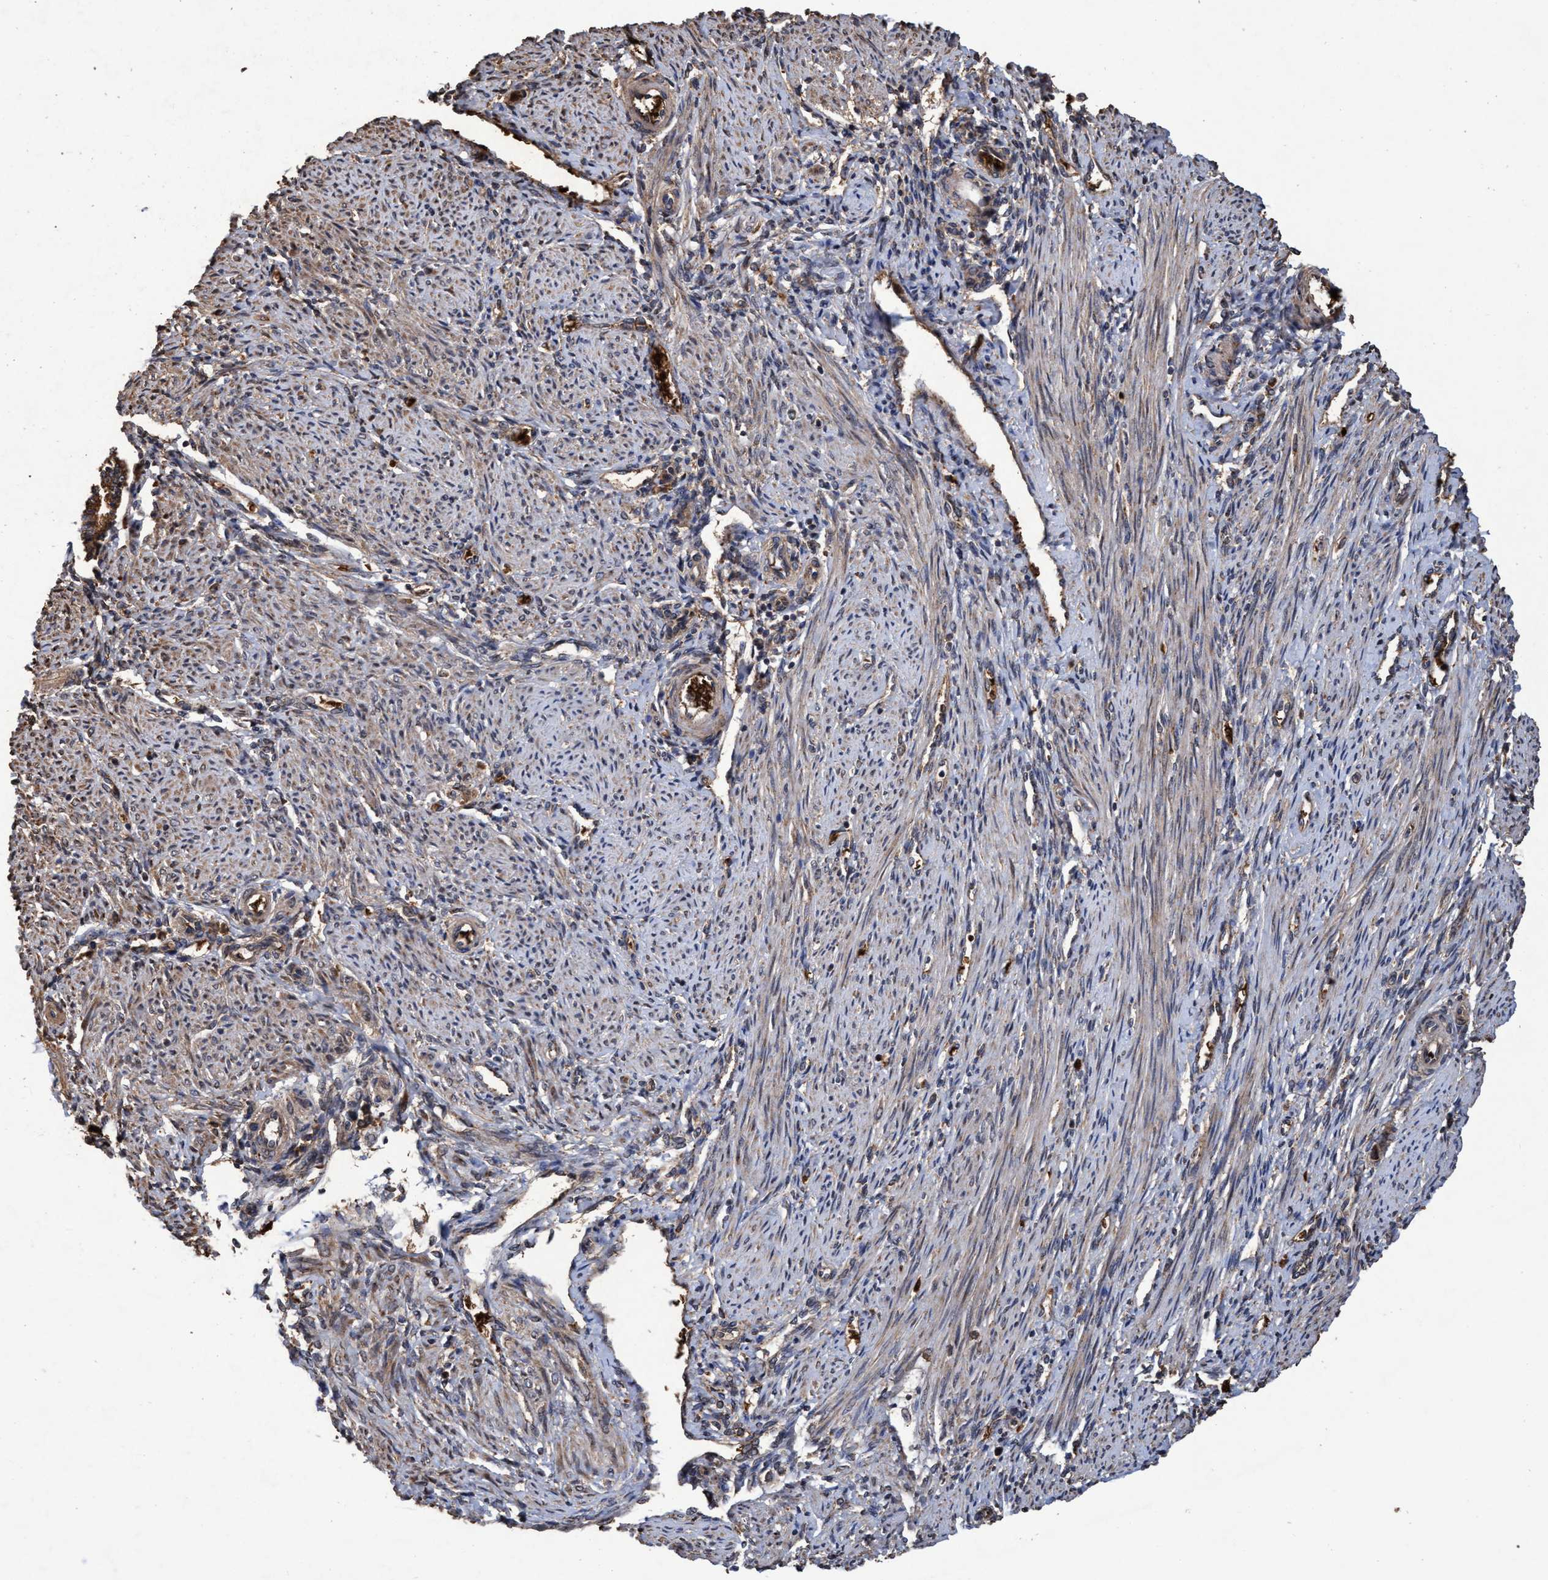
{"staining": {"intensity": "moderate", "quantity": ">75%", "location": "cytoplasmic/membranous"}, "tissue": "endometrium", "cell_type": "Cells in endometrial stroma", "image_type": "normal", "snomed": [{"axis": "morphology", "description": "Normal tissue, NOS"}, {"axis": "topography", "description": "Endometrium"}], "caption": "Immunohistochemical staining of benign human endometrium demonstrates medium levels of moderate cytoplasmic/membranous expression in approximately >75% of cells in endometrial stroma.", "gene": "CHMP6", "patient": {"sex": "female", "age": 42}}